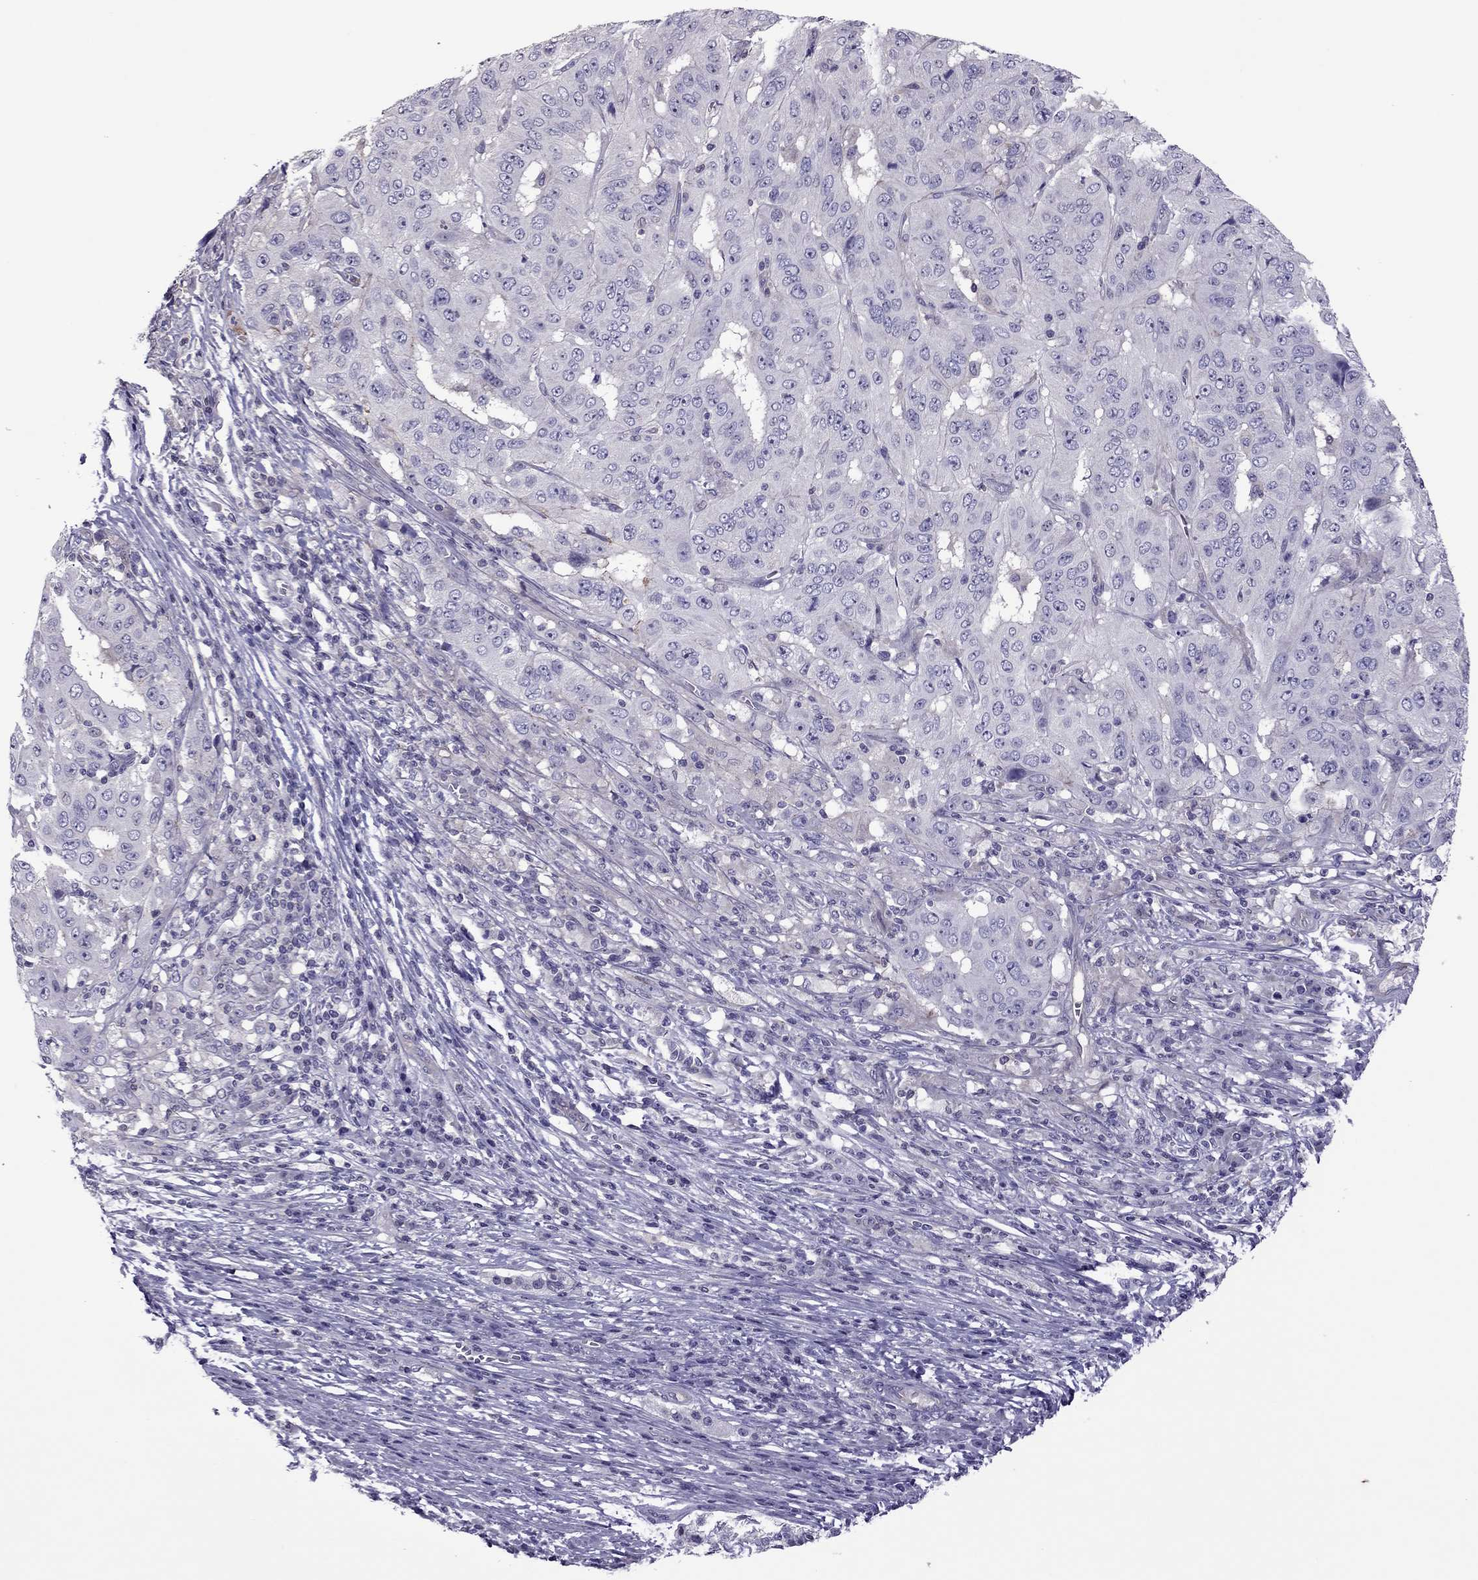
{"staining": {"intensity": "negative", "quantity": "none", "location": "none"}, "tissue": "pancreatic cancer", "cell_type": "Tumor cells", "image_type": "cancer", "snomed": [{"axis": "morphology", "description": "Adenocarcinoma, NOS"}, {"axis": "topography", "description": "Pancreas"}], "caption": "Immunohistochemistry of human pancreatic cancer (adenocarcinoma) demonstrates no positivity in tumor cells.", "gene": "SLC16A8", "patient": {"sex": "male", "age": 63}}